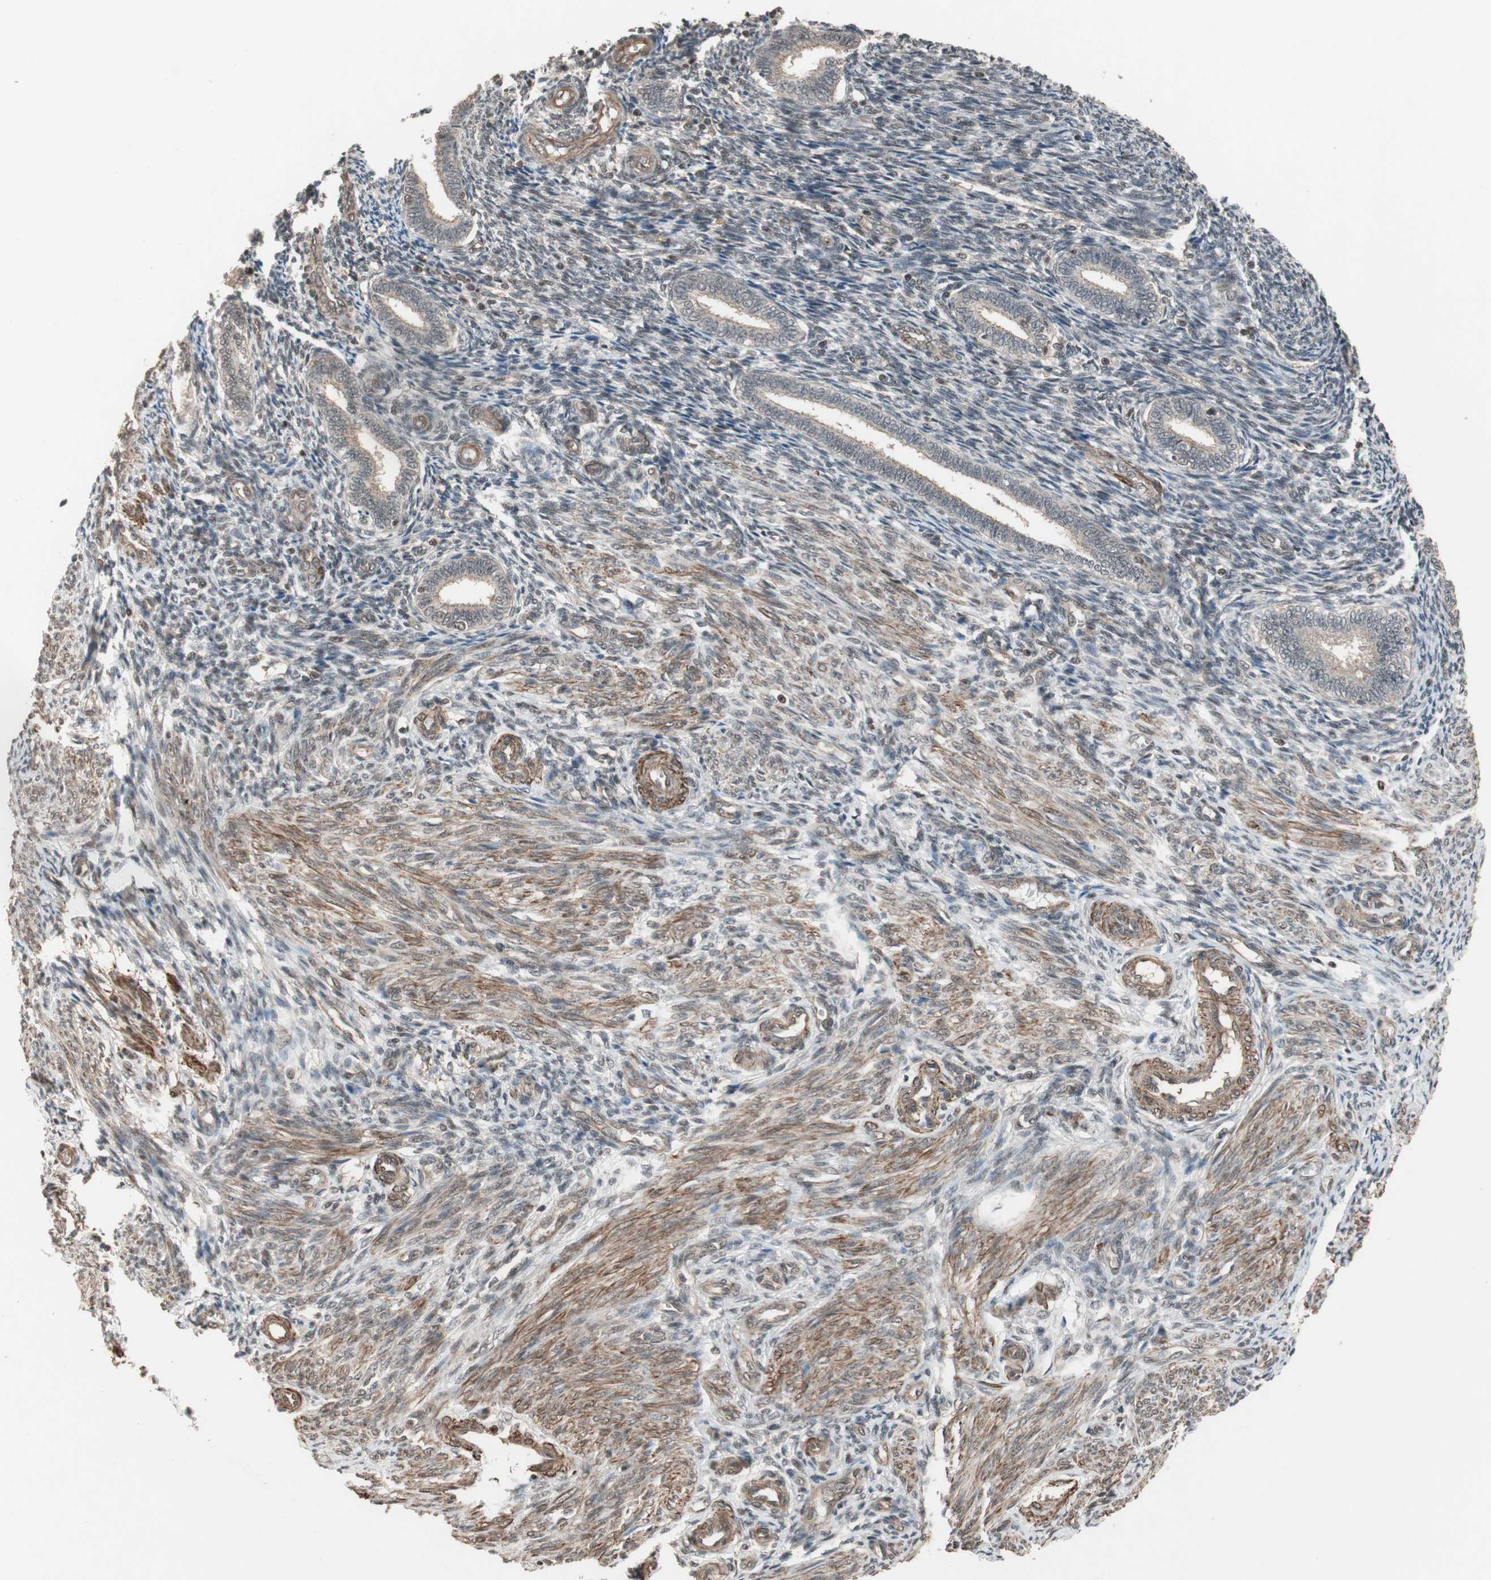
{"staining": {"intensity": "weak", "quantity": "25%-75%", "location": "nuclear"}, "tissue": "endometrium", "cell_type": "Cells in endometrial stroma", "image_type": "normal", "snomed": [{"axis": "morphology", "description": "Normal tissue, NOS"}, {"axis": "topography", "description": "Endometrium"}], "caption": "An image showing weak nuclear positivity in approximately 25%-75% of cells in endometrial stroma in normal endometrium, as visualized by brown immunohistochemical staining.", "gene": "DRAP1", "patient": {"sex": "female", "age": 27}}